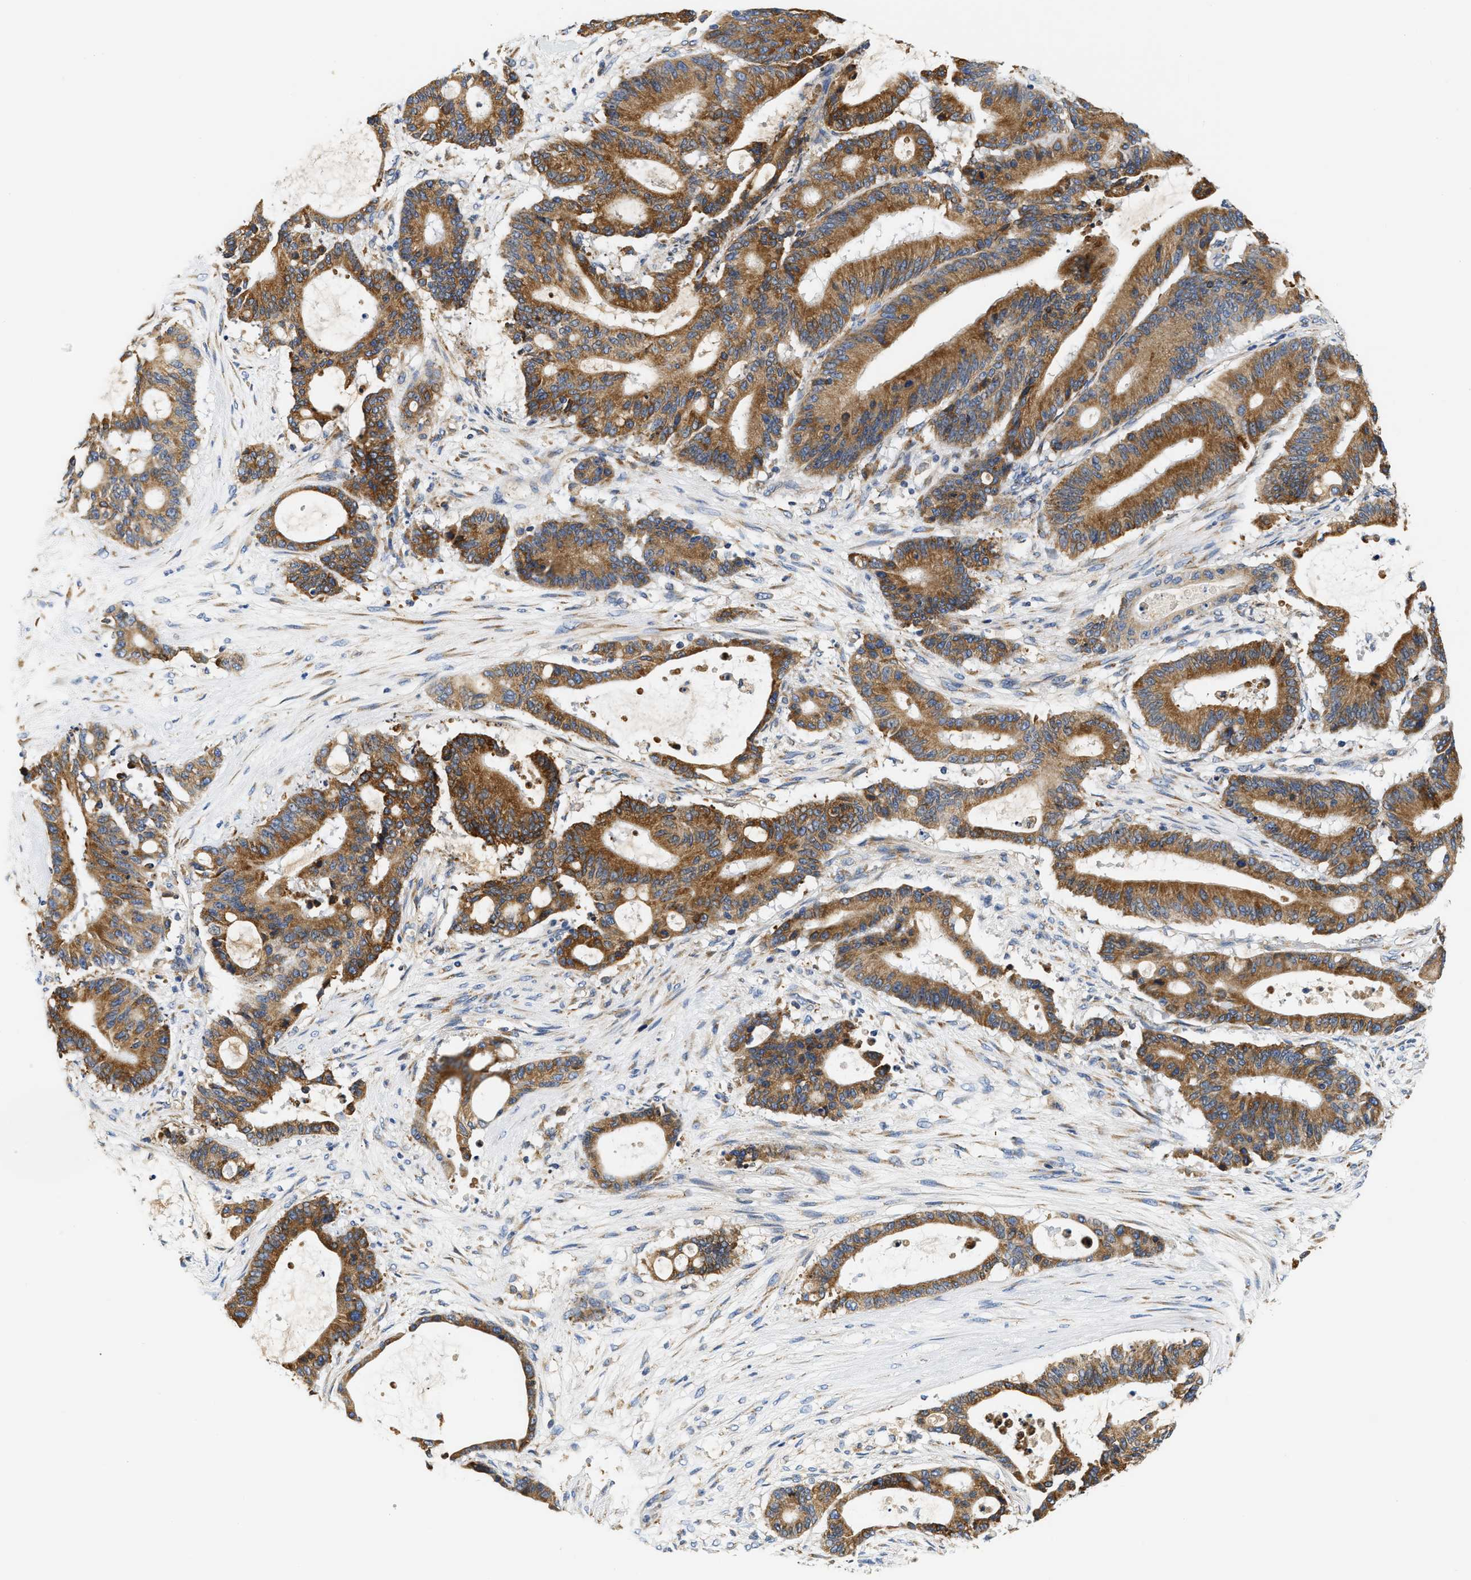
{"staining": {"intensity": "strong", "quantity": ">75%", "location": "cytoplasmic/membranous"}, "tissue": "liver cancer", "cell_type": "Tumor cells", "image_type": "cancer", "snomed": [{"axis": "morphology", "description": "Cholangiocarcinoma"}, {"axis": "topography", "description": "Liver"}], "caption": "This image displays immunohistochemistry staining of human liver cancer, with high strong cytoplasmic/membranous positivity in approximately >75% of tumor cells.", "gene": "HDHD3", "patient": {"sex": "female", "age": 73}}